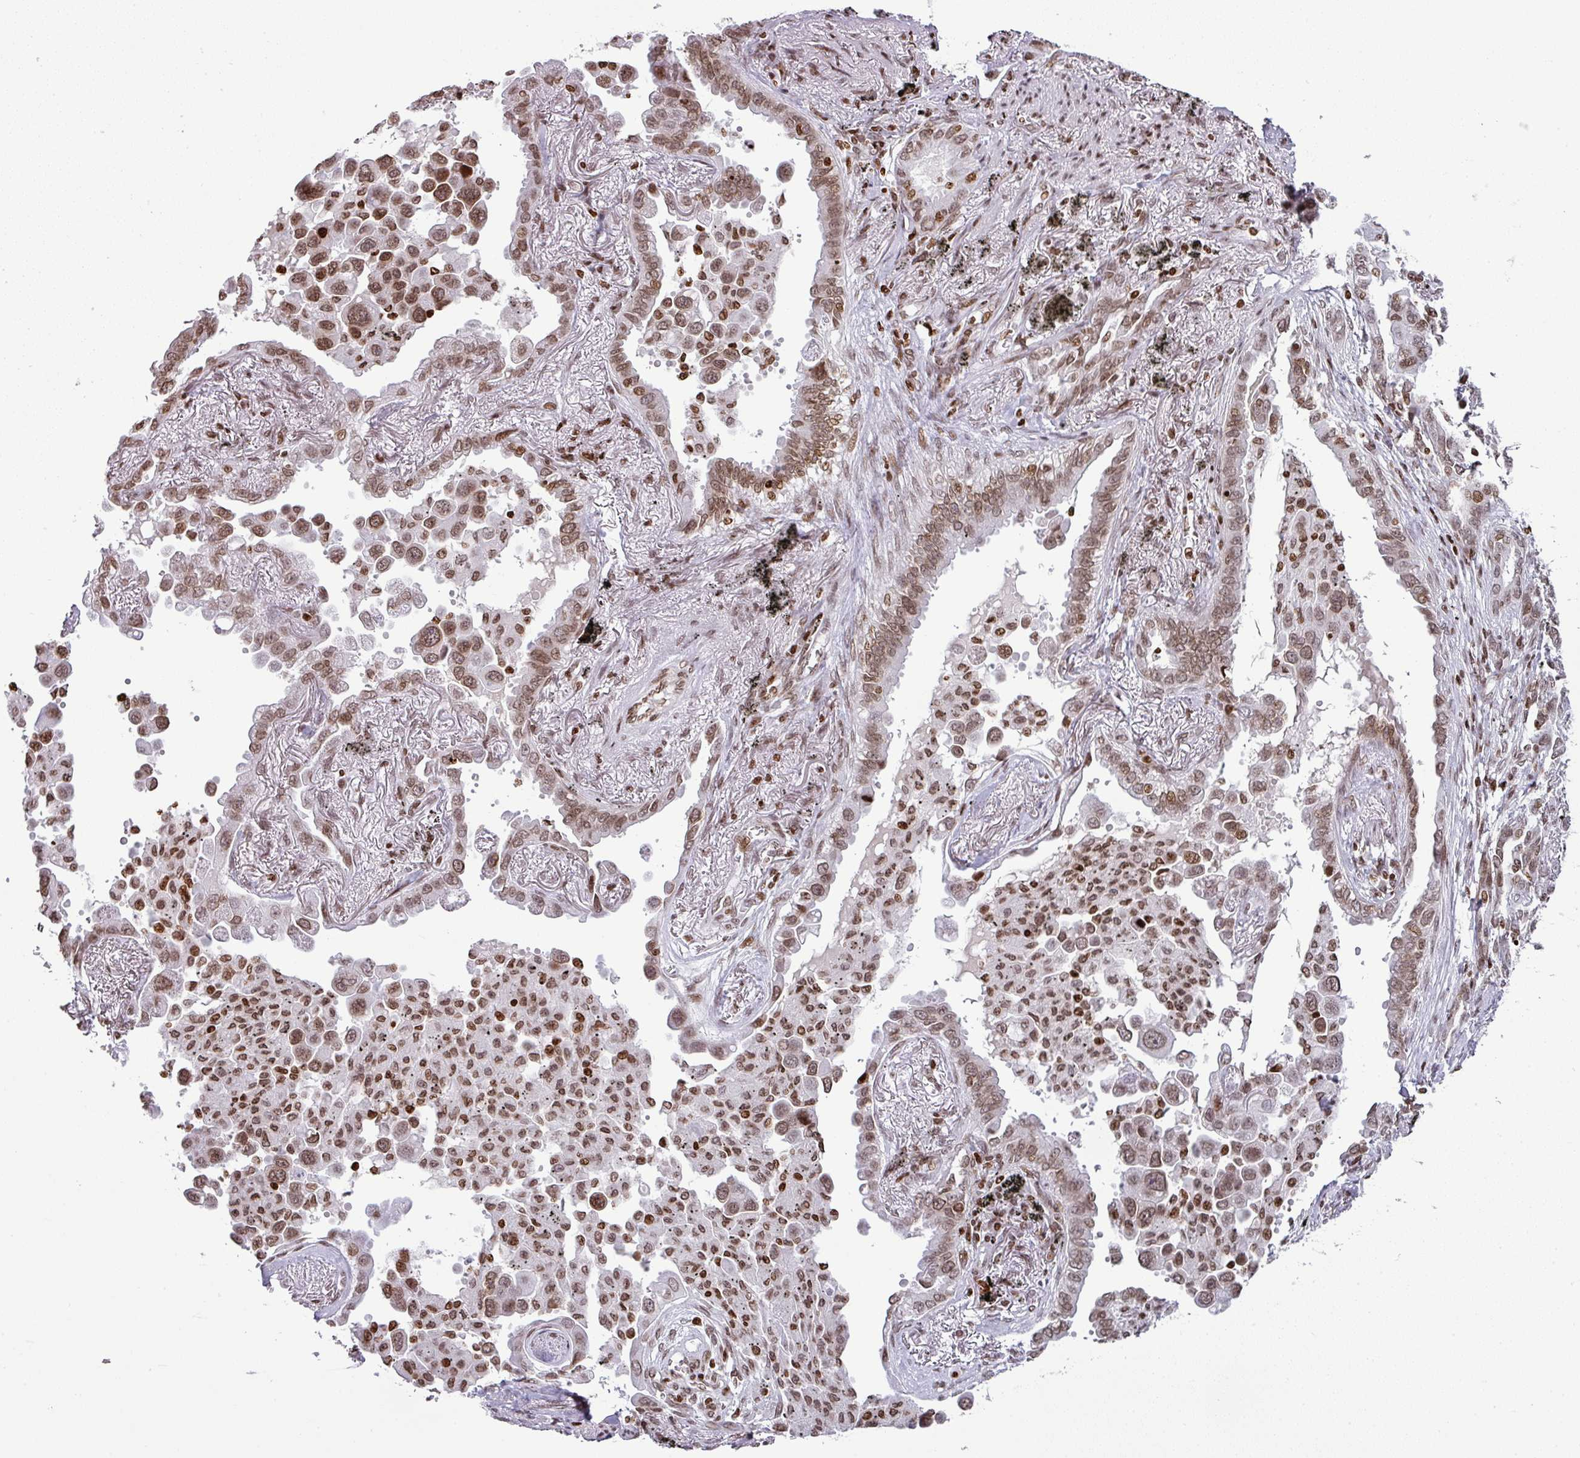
{"staining": {"intensity": "moderate", "quantity": ">75%", "location": "nuclear"}, "tissue": "lung cancer", "cell_type": "Tumor cells", "image_type": "cancer", "snomed": [{"axis": "morphology", "description": "Adenocarcinoma, NOS"}, {"axis": "topography", "description": "Lung"}], "caption": "A medium amount of moderate nuclear expression is appreciated in approximately >75% of tumor cells in lung adenocarcinoma tissue.", "gene": "RASL11A", "patient": {"sex": "male", "age": 67}}